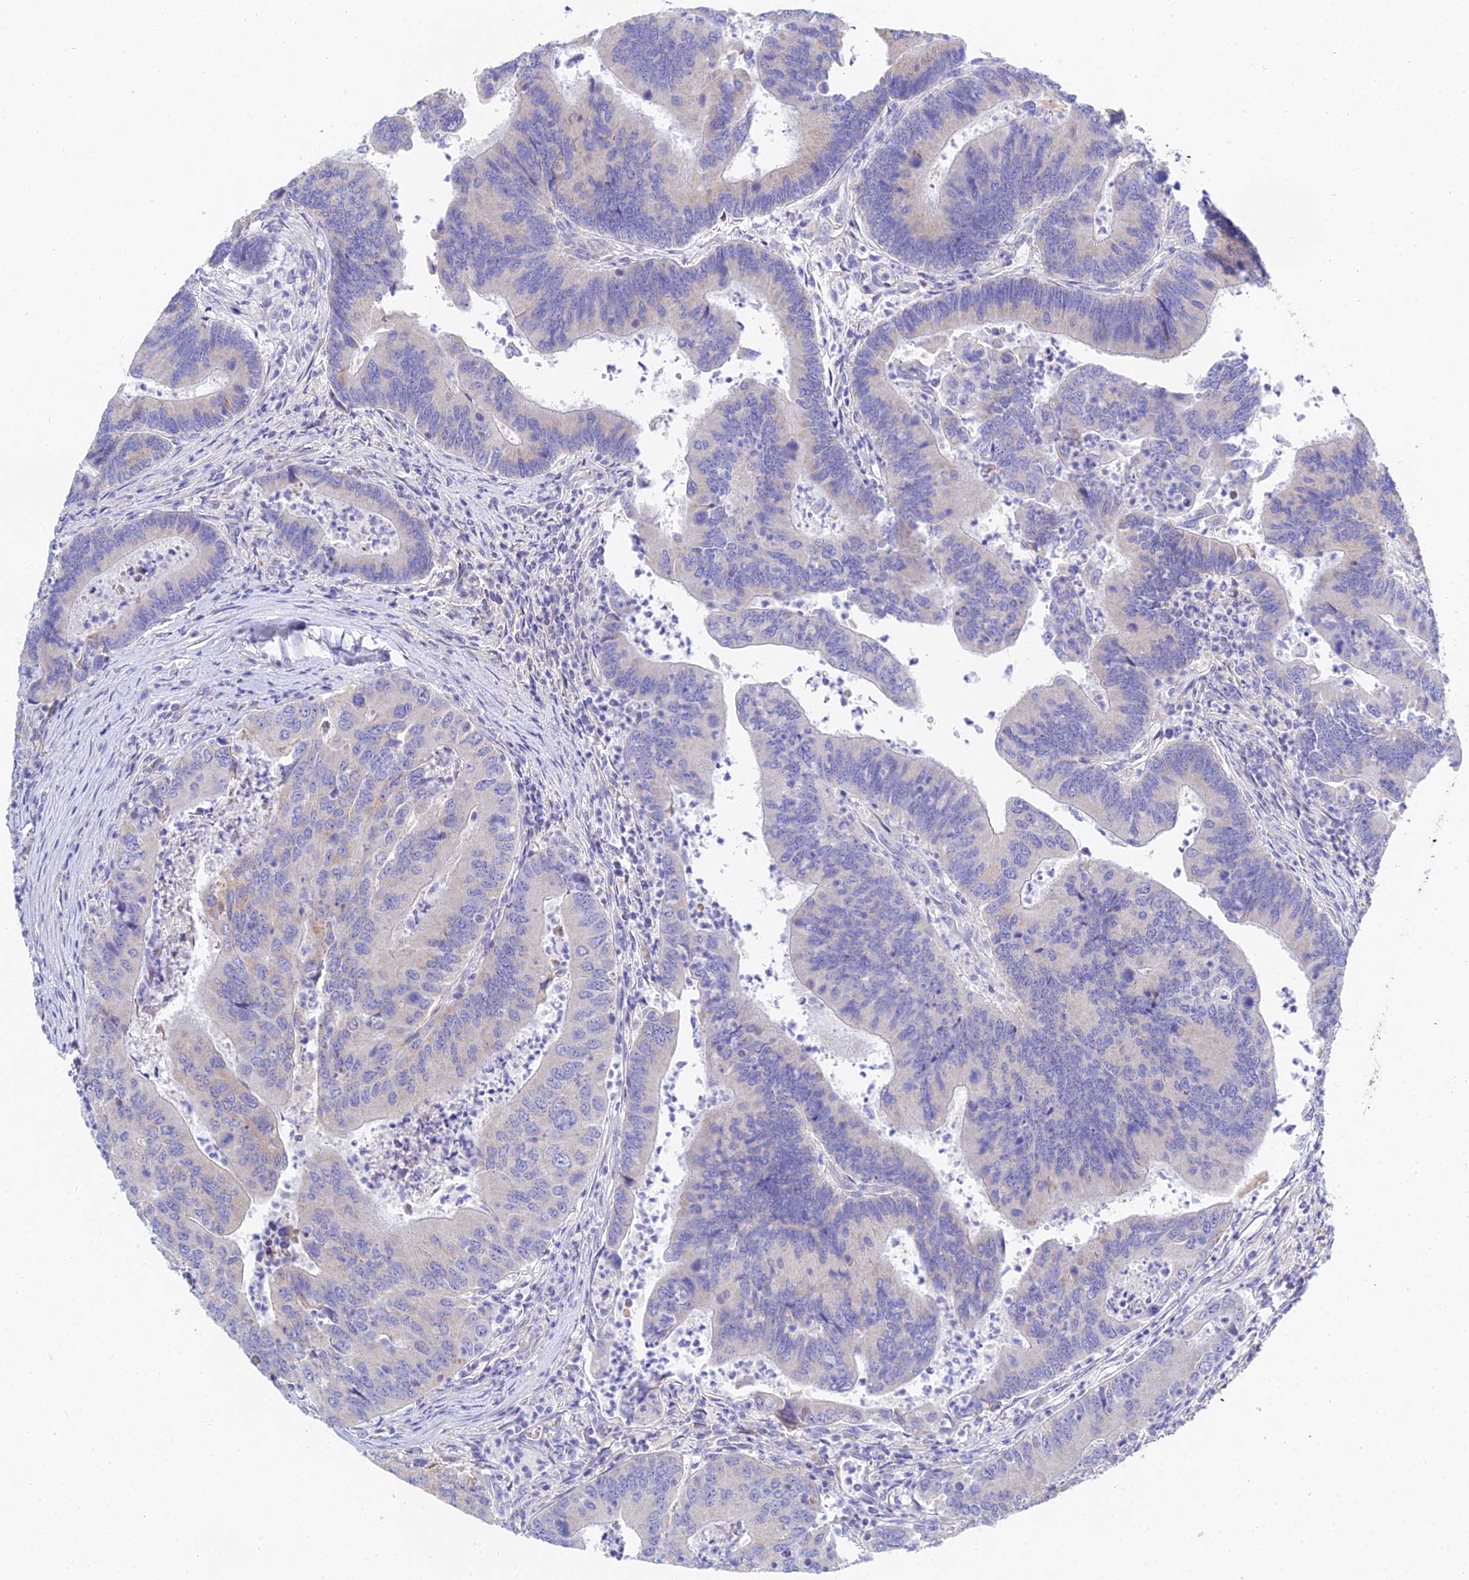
{"staining": {"intensity": "negative", "quantity": "none", "location": "none"}, "tissue": "colorectal cancer", "cell_type": "Tumor cells", "image_type": "cancer", "snomed": [{"axis": "morphology", "description": "Adenocarcinoma, NOS"}, {"axis": "topography", "description": "Colon"}], "caption": "DAB immunohistochemical staining of human colorectal cancer (adenocarcinoma) demonstrates no significant staining in tumor cells.", "gene": "PPP2R2C", "patient": {"sex": "female", "age": 67}}